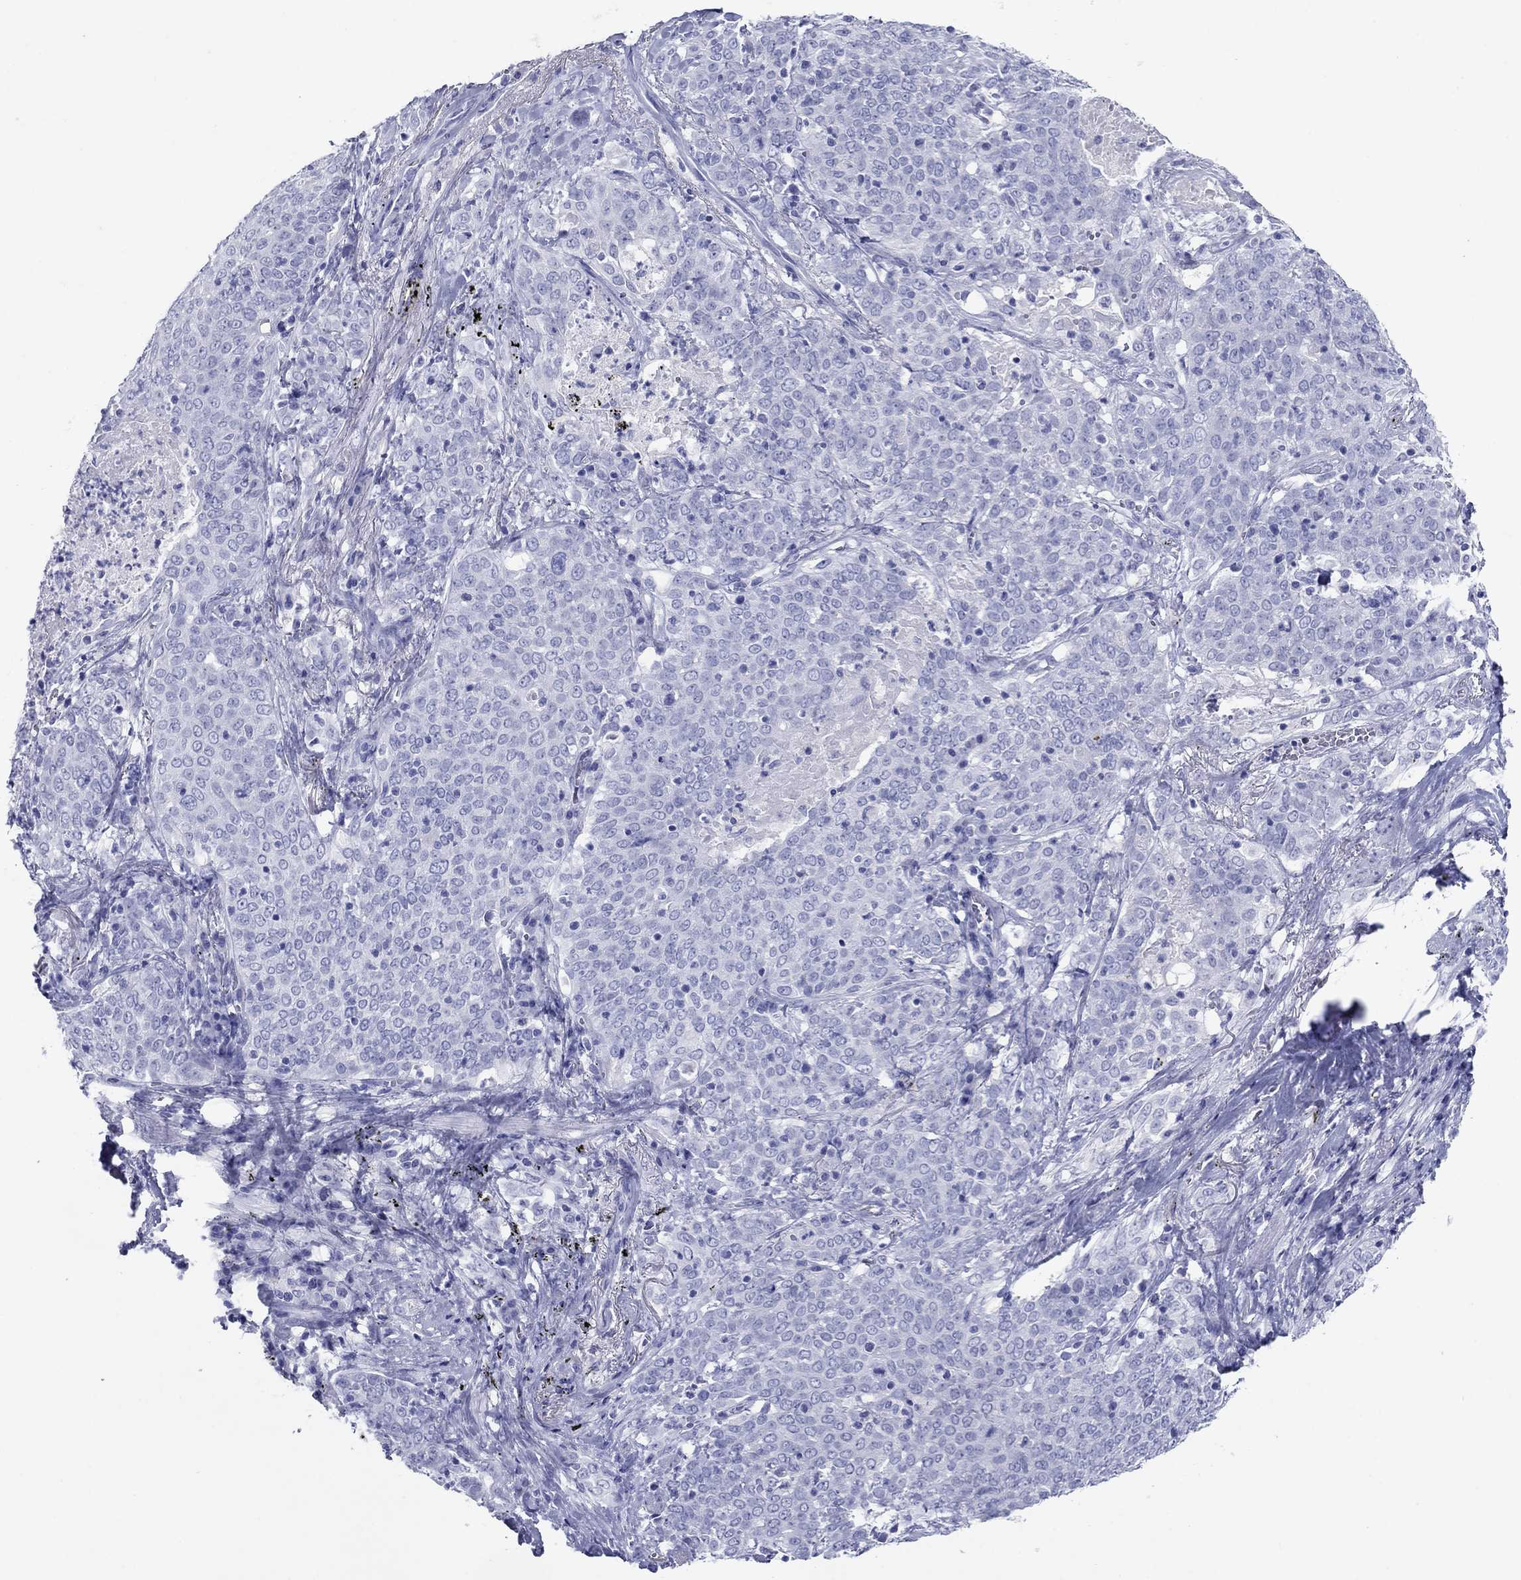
{"staining": {"intensity": "negative", "quantity": "none", "location": "none"}, "tissue": "lung cancer", "cell_type": "Tumor cells", "image_type": "cancer", "snomed": [{"axis": "morphology", "description": "Squamous cell carcinoma, NOS"}, {"axis": "topography", "description": "Lung"}], "caption": "Tumor cells show no significant staining in squamous cell carcinoma (lung).", "gene": "ATP4A", "patient": {"sex": "male", "age": 82}}